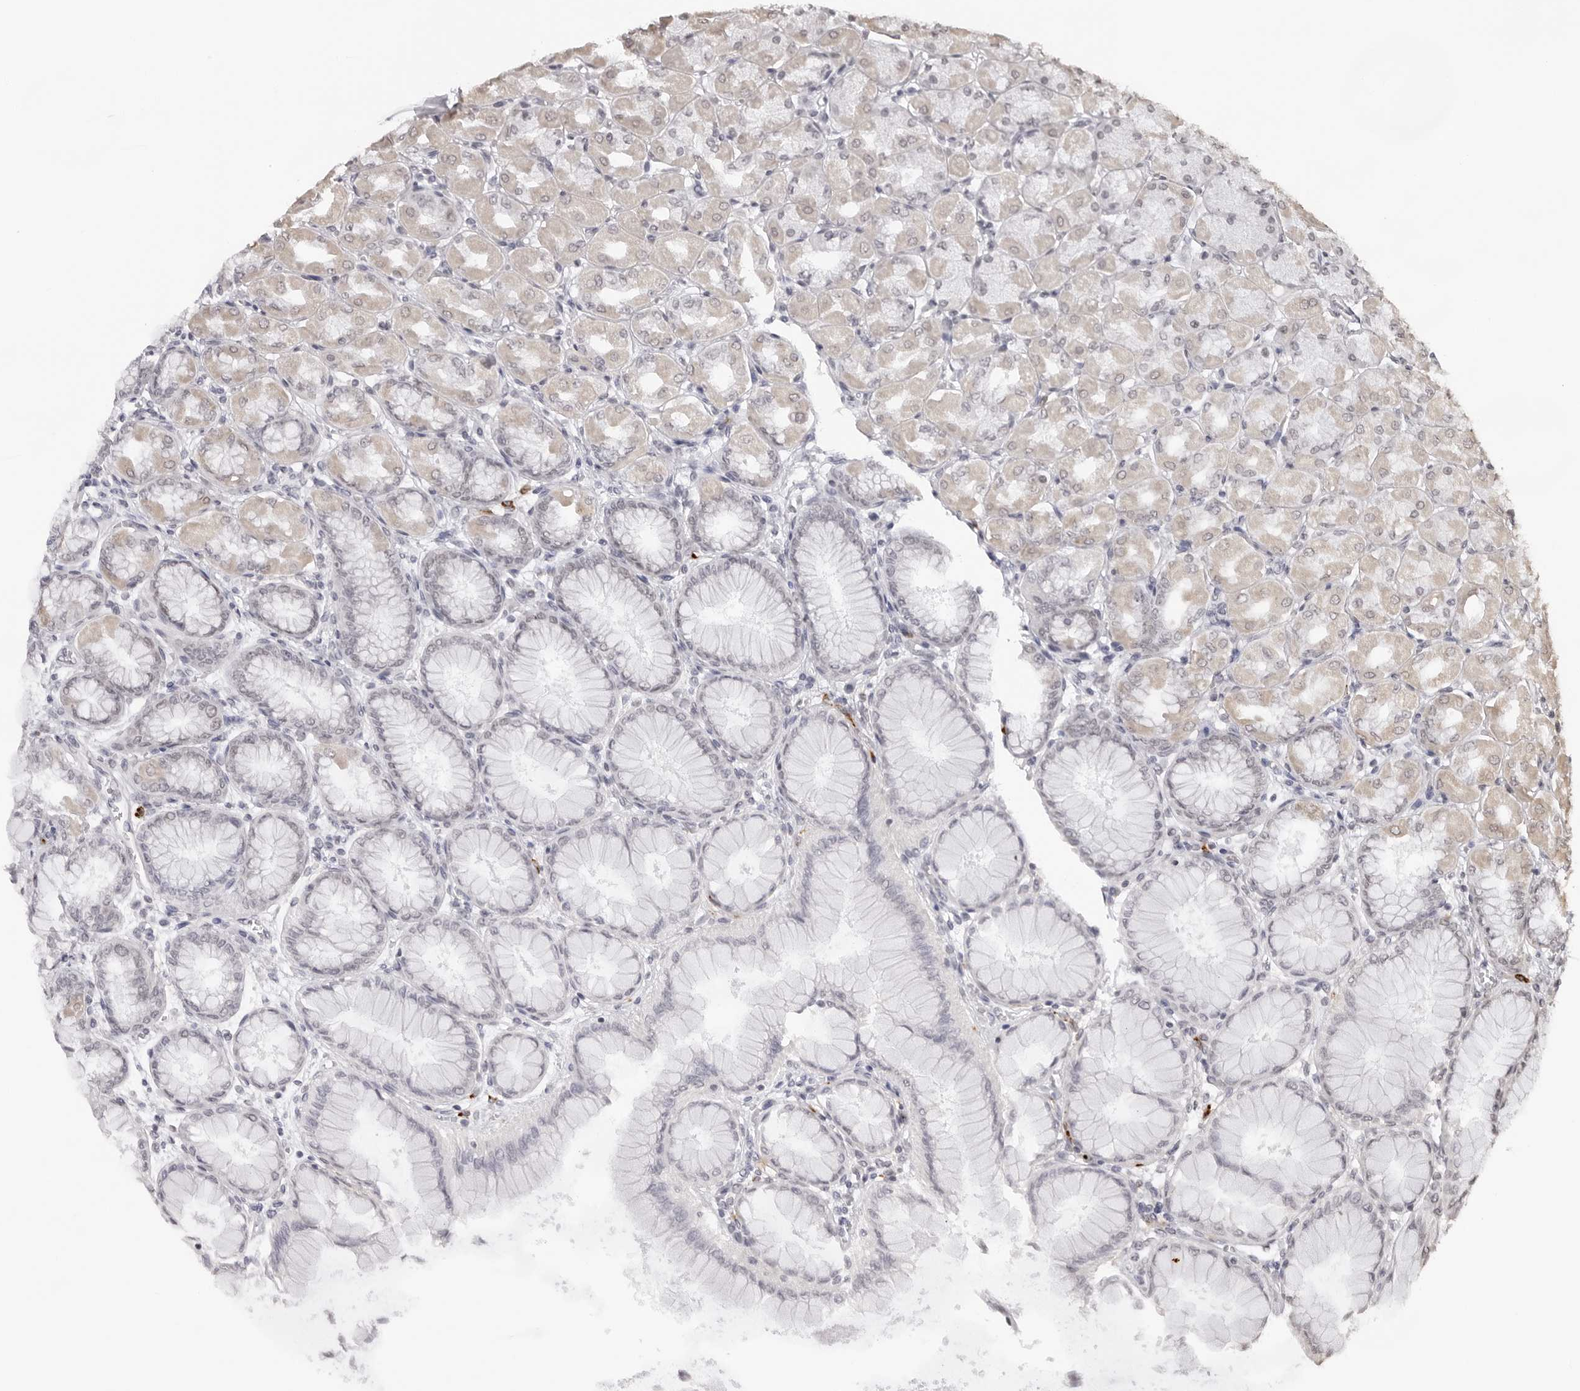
{"staining": {"intensity": "weak", "quantity": "<25%", "location": "cytoplasmic/membranous,nuclear"}, "tissue": "stomach", "cell_type": "Glandular cells", "image_type": "normal", "snomed": [{"axis": "morphology", "description": "Normal tissue, NOS"}, {"axis": "topography", "description": "Stomach, upper"}], "caption": "Immunohistochemistry (IHC) histopathology image of benign stomach: human stomach stained with DAB (3,3'-diaminobenzidine) exhibits no significant protein positivity in glandular cells.", "gene": "KLK12", "patient": {"sex": "female", "age": 56}}